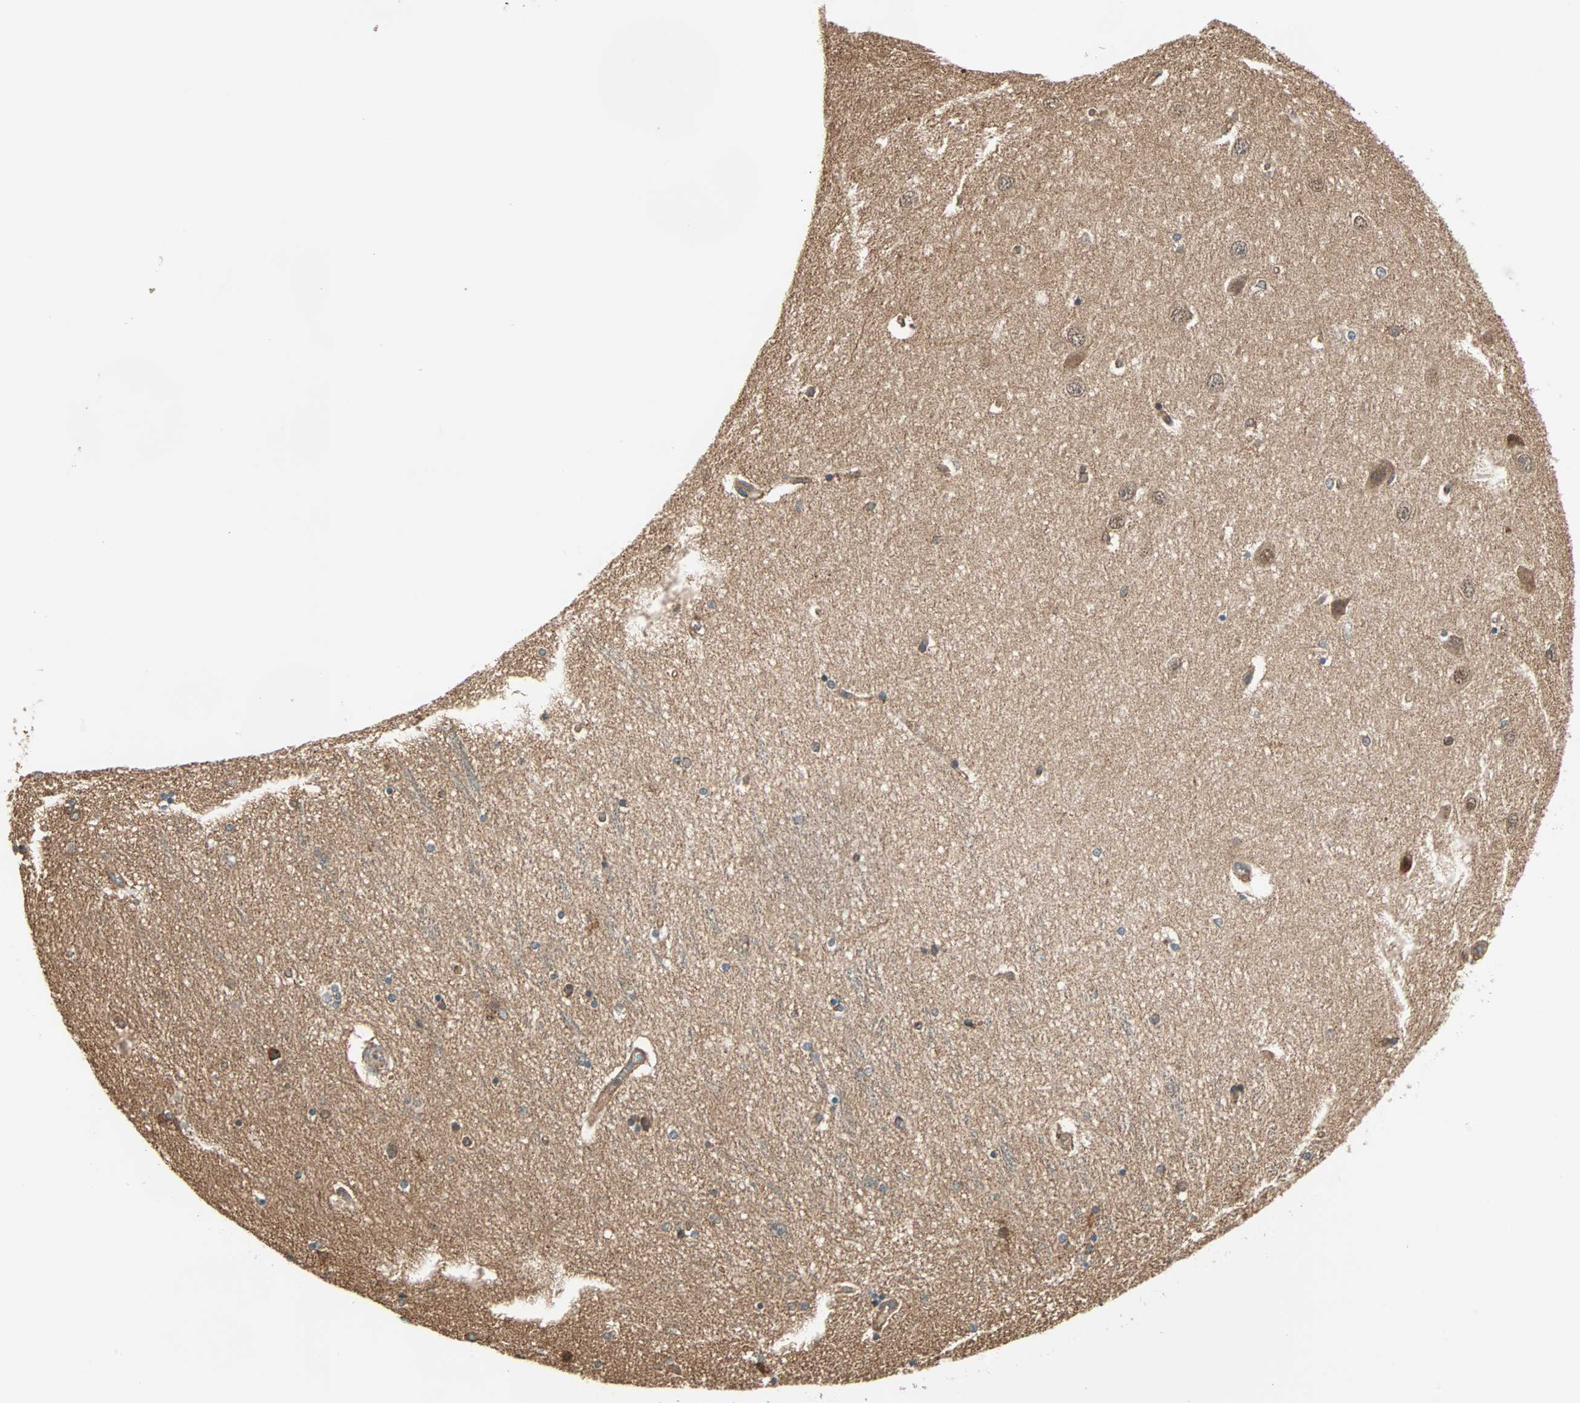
{"staining": {"intensity": "moderate", "quantity": "25%-75%", "location": "cytoplasmic/membranous"}, "tissue": "hippocampus", "cell_type": "Glial cells", "image_type": "normal", "snomed": [{"axis": "morphology", "description": "Normal tissue, NOS"}, {"axis": "topography", "description": "Hippocampus"}], "caption": "About 25%-75% of glial cells in normal hippocampus reveal moderate cytoplasmic/membranous protein positivity as visualized by brown immunohistochemical staining.", "gene": "P4HA1", "patient": {"sex": "female", "age": 54}}